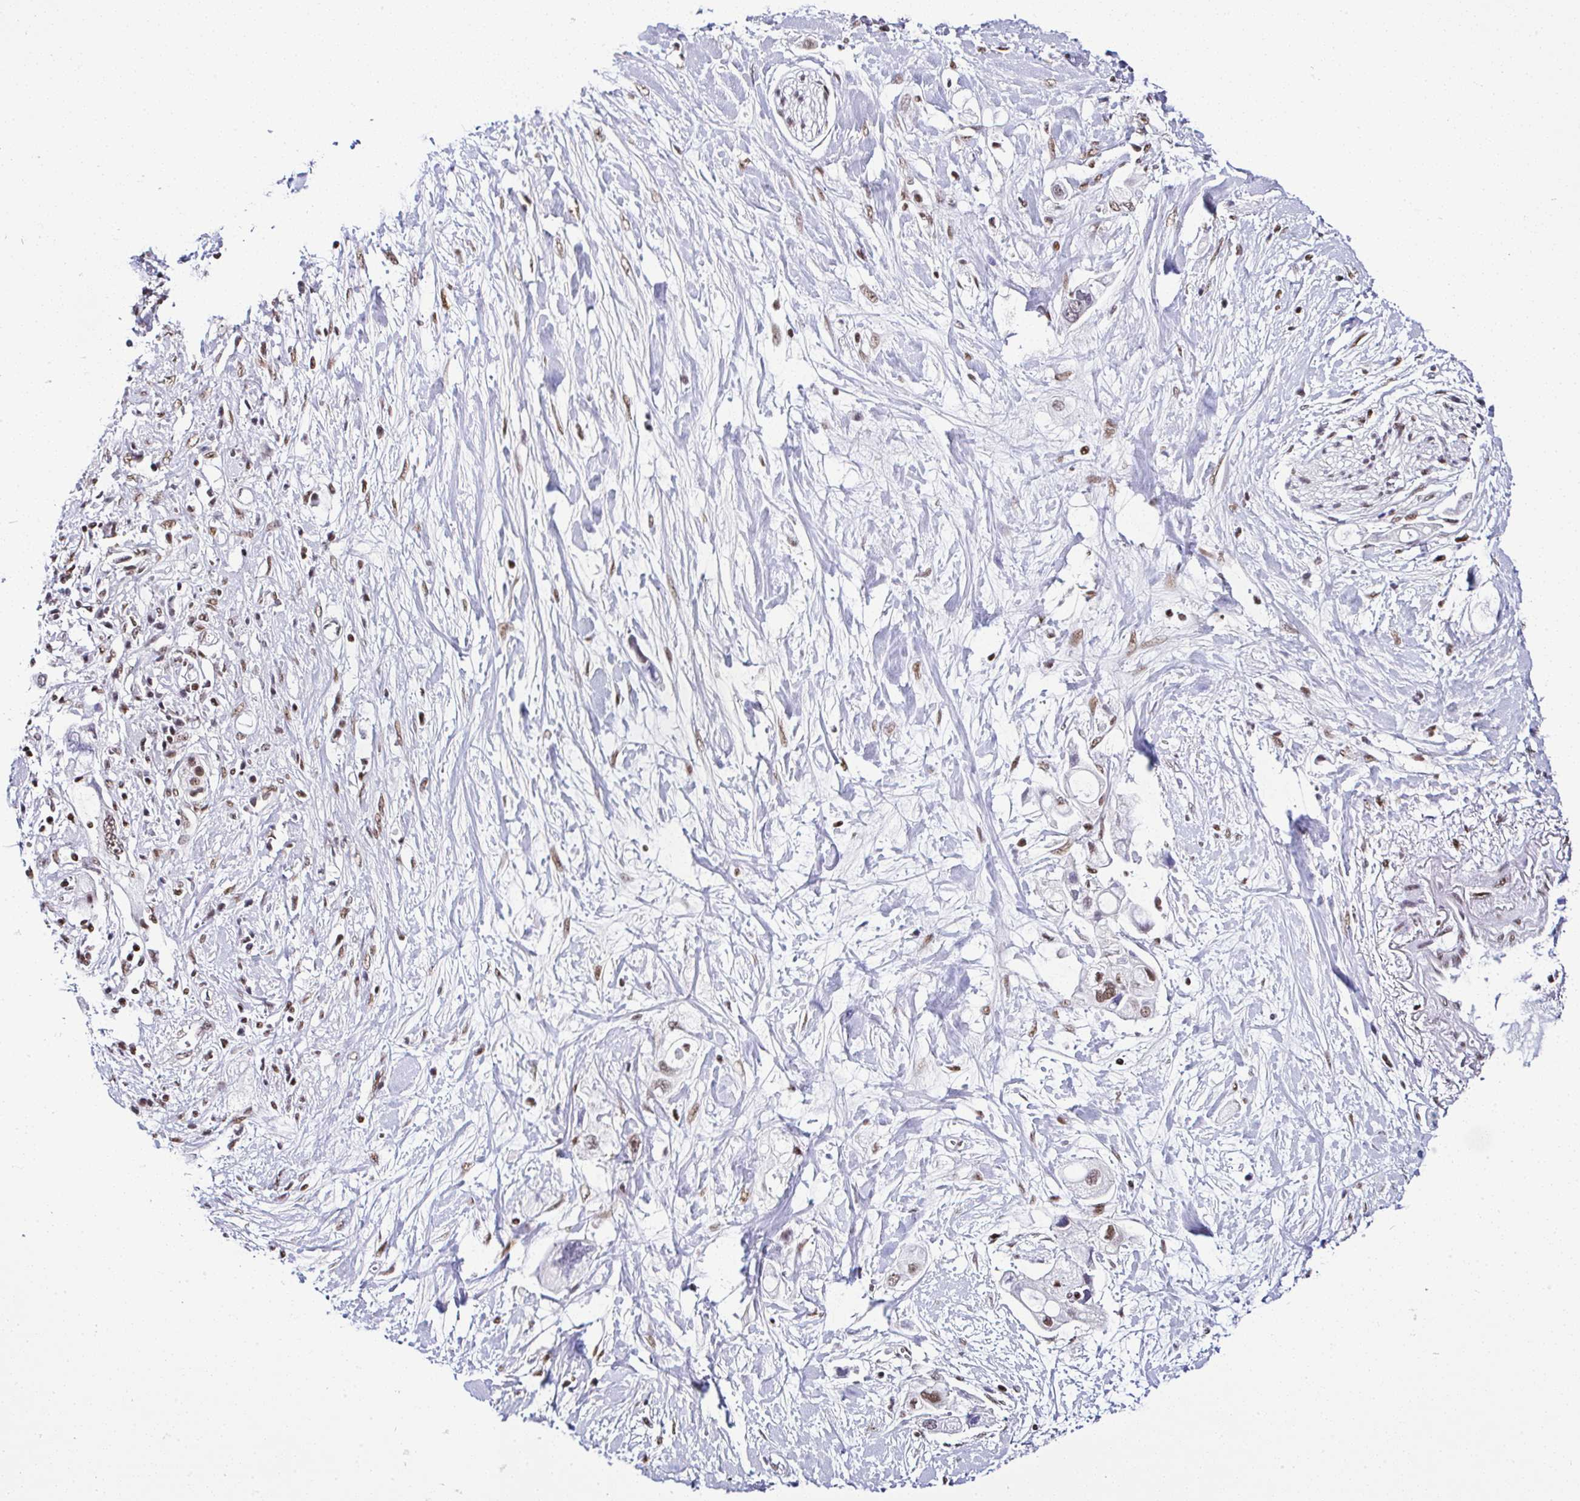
{"staining": {"intensity": "moderate", "quantity": ">75%", "location": "nuclear"}, "tissue": "pancreatic cancer", "cell_type": "Tumor cells", "image_type": "cancer", "snomed": [{"axis": "morphology", "description": "Adenocarcinoma, NOS"}, {"axis": "topography", "description": "Pancreas"}], "caption": "Tumor cells reveal medium levels of moderate nuclear staining in approximately >75% of cells in adenocarcinoma (pancreatic).", "gene": "DR1", "patient": {"sex": "female", "age": 56}}